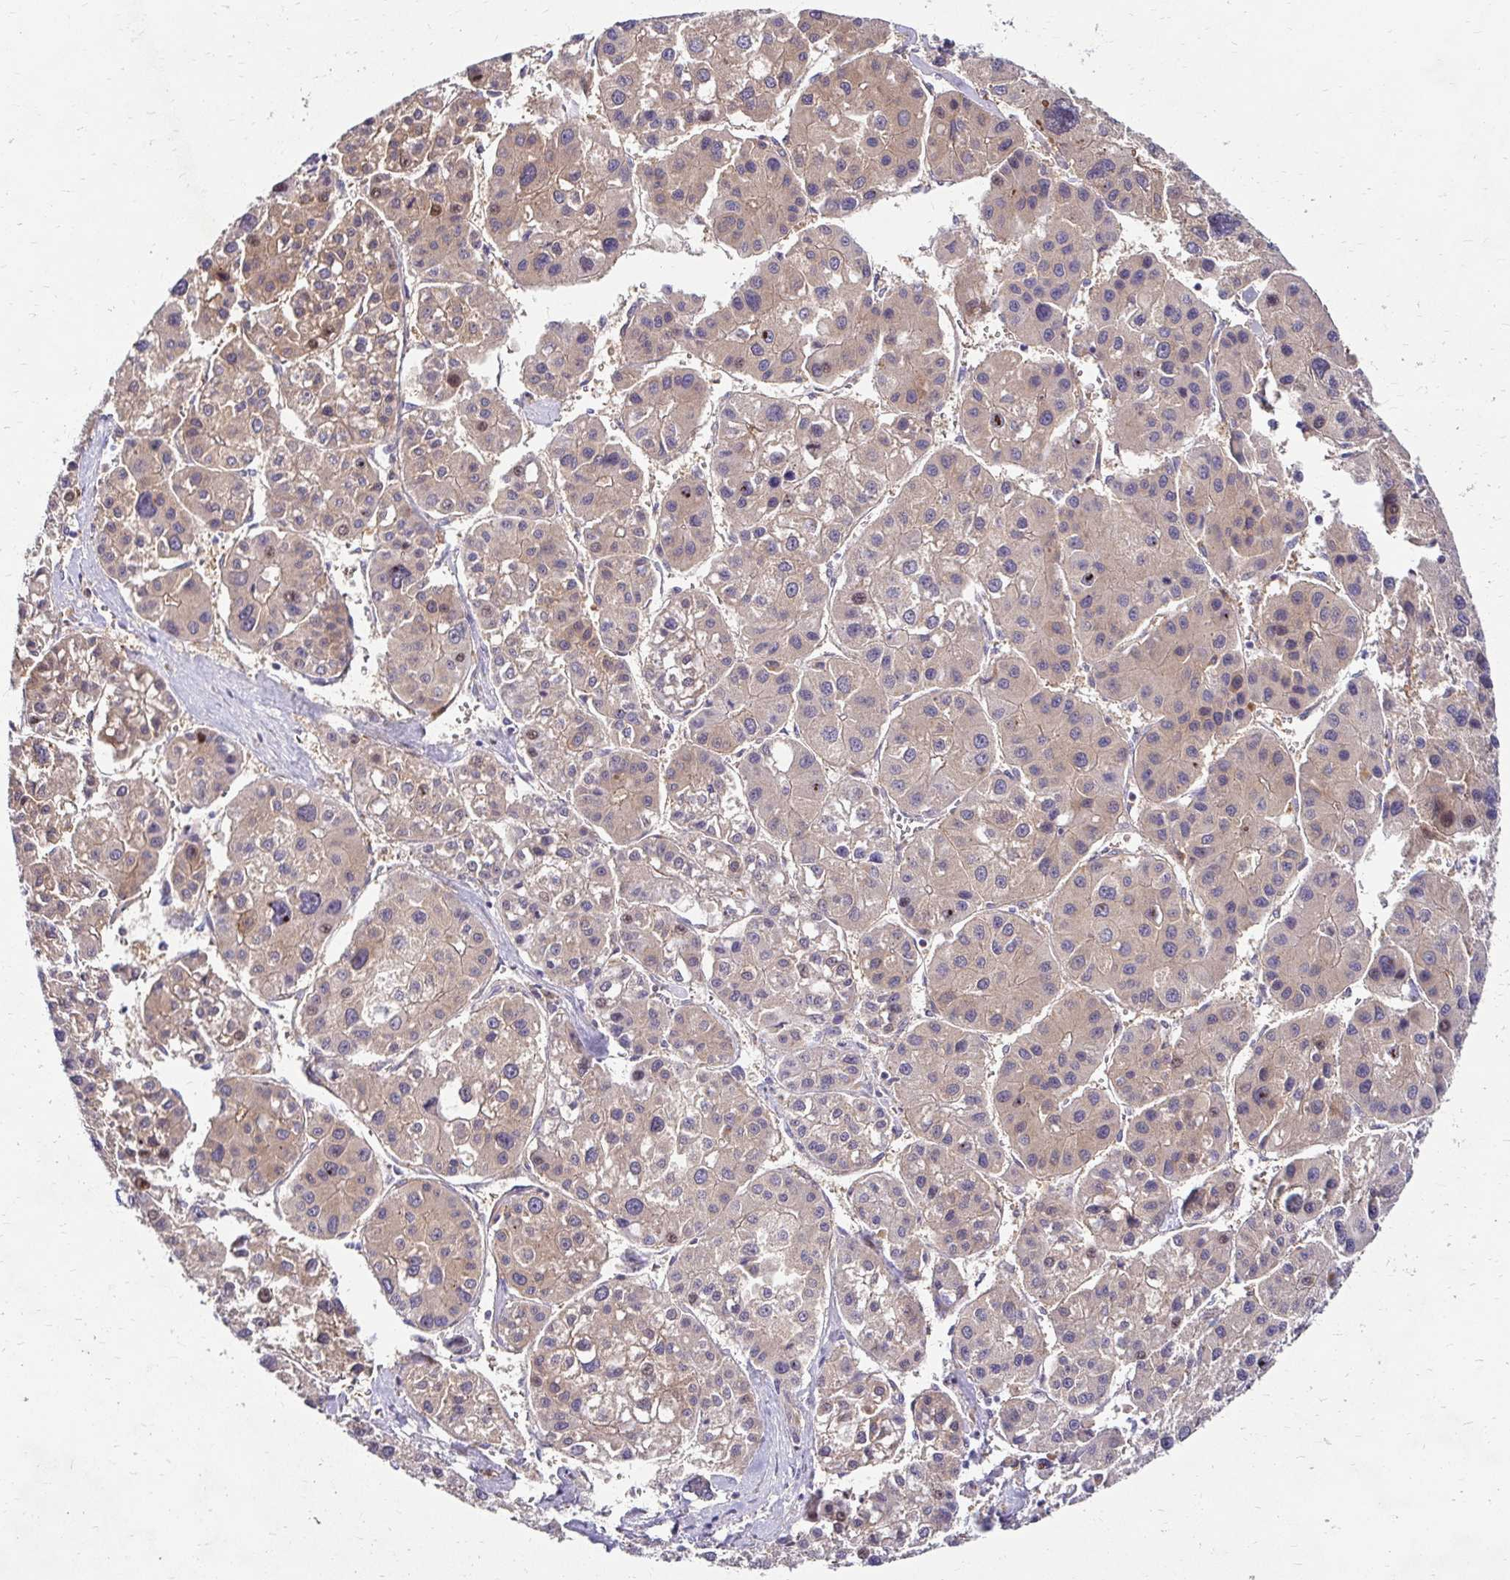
{"staining": {"intensity": "moderate", "quantity": ">75%", "location": "cytoplasmic/membranous"}, "tissue": "liver cancer", "cell_type": "Tumor cells", "image_type": "cancer", "snomed": [{"axis": "morphology", "description": "Carcinoma, Hepatocellular, NOS"}, {"axis": "topography", "description": "Liver"}], "caption": "Protein staining by immunohistochemistry displays moderate cytoplasmic/membranous staining in approximately >75% of tumor cells in hepatocellular carcinoma (liver). Using DAB (brown) and hematoxylin (blue) stains, captured at high magnification using brightfield microscopy.", "gene": "IDUA", "patient": {"sex": "male", "age": 73}}